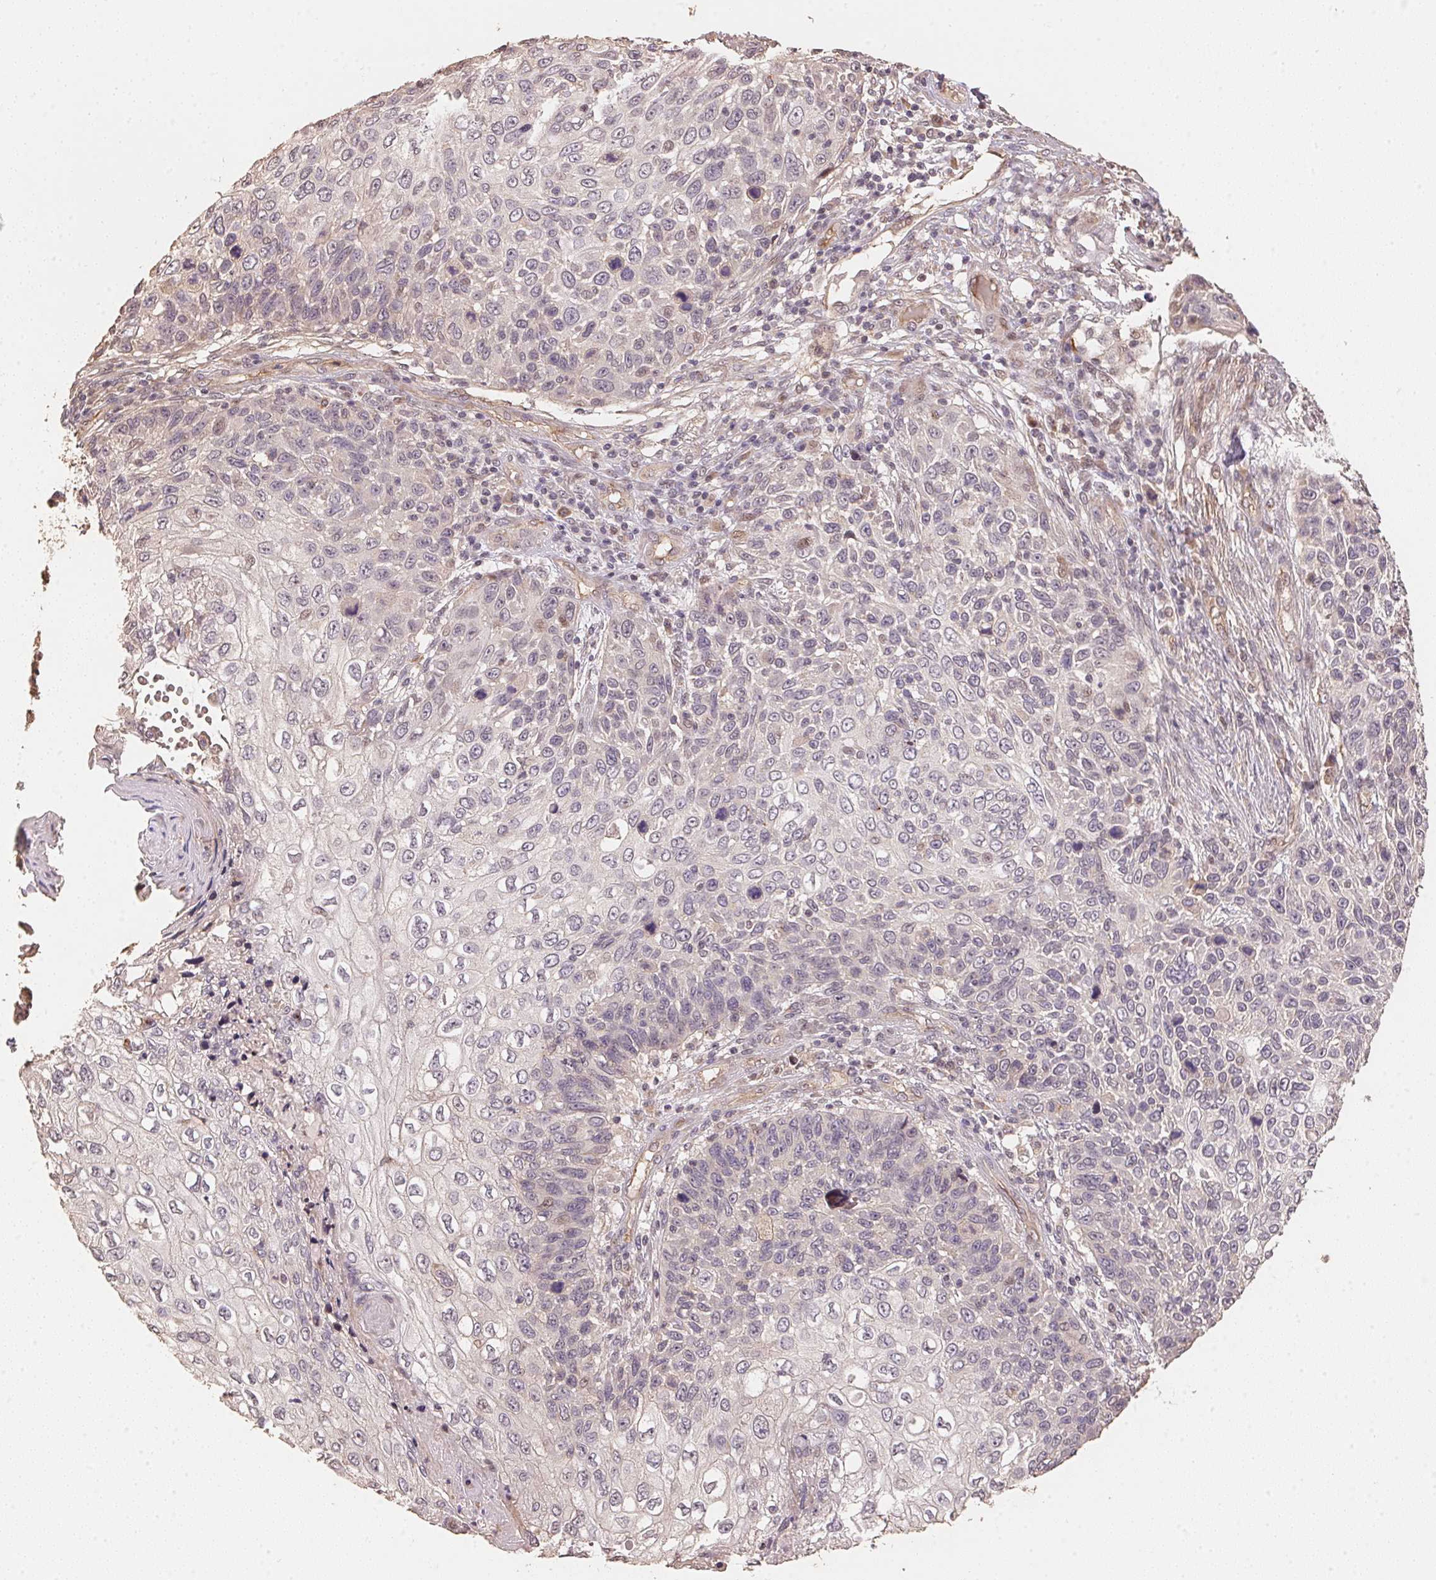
{"staining": {"intensity": "negative", "quantity": "none", "location": "none"}, "tissue": "skin cancer", "cell_type": "Tumor cells", "image_type": "cancer", "snomed": [{"axis": "morphology", "description": "Squamous cell carcinoma, NOS"}, {"axis": "topography", "description": "Skin"}], "caption": "This photomicrograph is of squamous cell carcinoma (skin) stained with IHC to label a protein in brown with the nuclei are counter-stained blue. There is no positivity in tumor cells. (Brightfield microscopy of DAB (3,3'-diaminobenzidine) immunohistochemistry (IHC) at high magnification).", "gene": "TMEM222", "patient": {"sex": "male", "age": 92}}